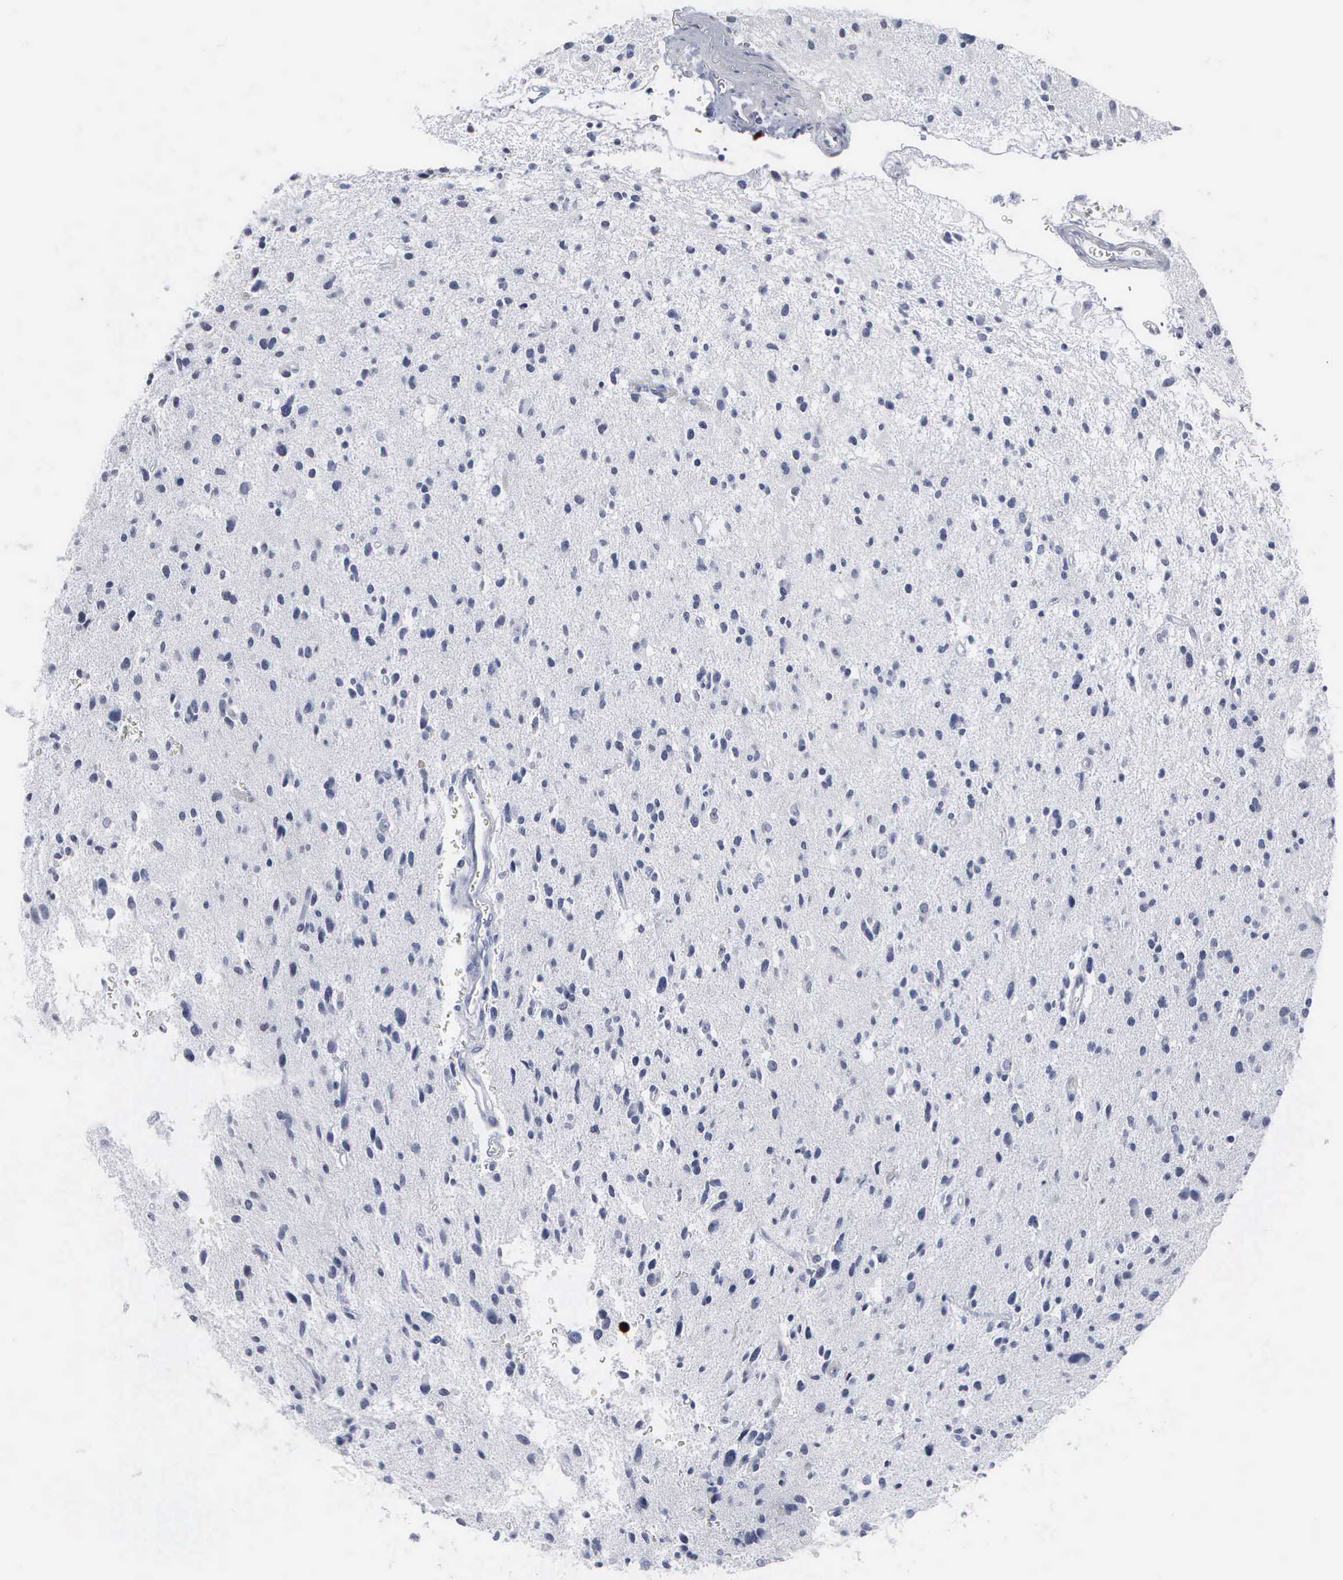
{"staining": {"intensity": "negative", "quantity": "none", "location": "none"}, "tissue": "glioma", "cell_type": "Tumor cells", "image_type": "cancer", "snomed": [{"axis": "morphology", "description": "Glioma, malignant, Low grade"}, {"axis": "topography", "description": "Brain"}], "caption": "The image shows no significant expression in tumor cells of glioma.", "gene": "SPIN3", "patient": {"sex": "female", "age": 46}}